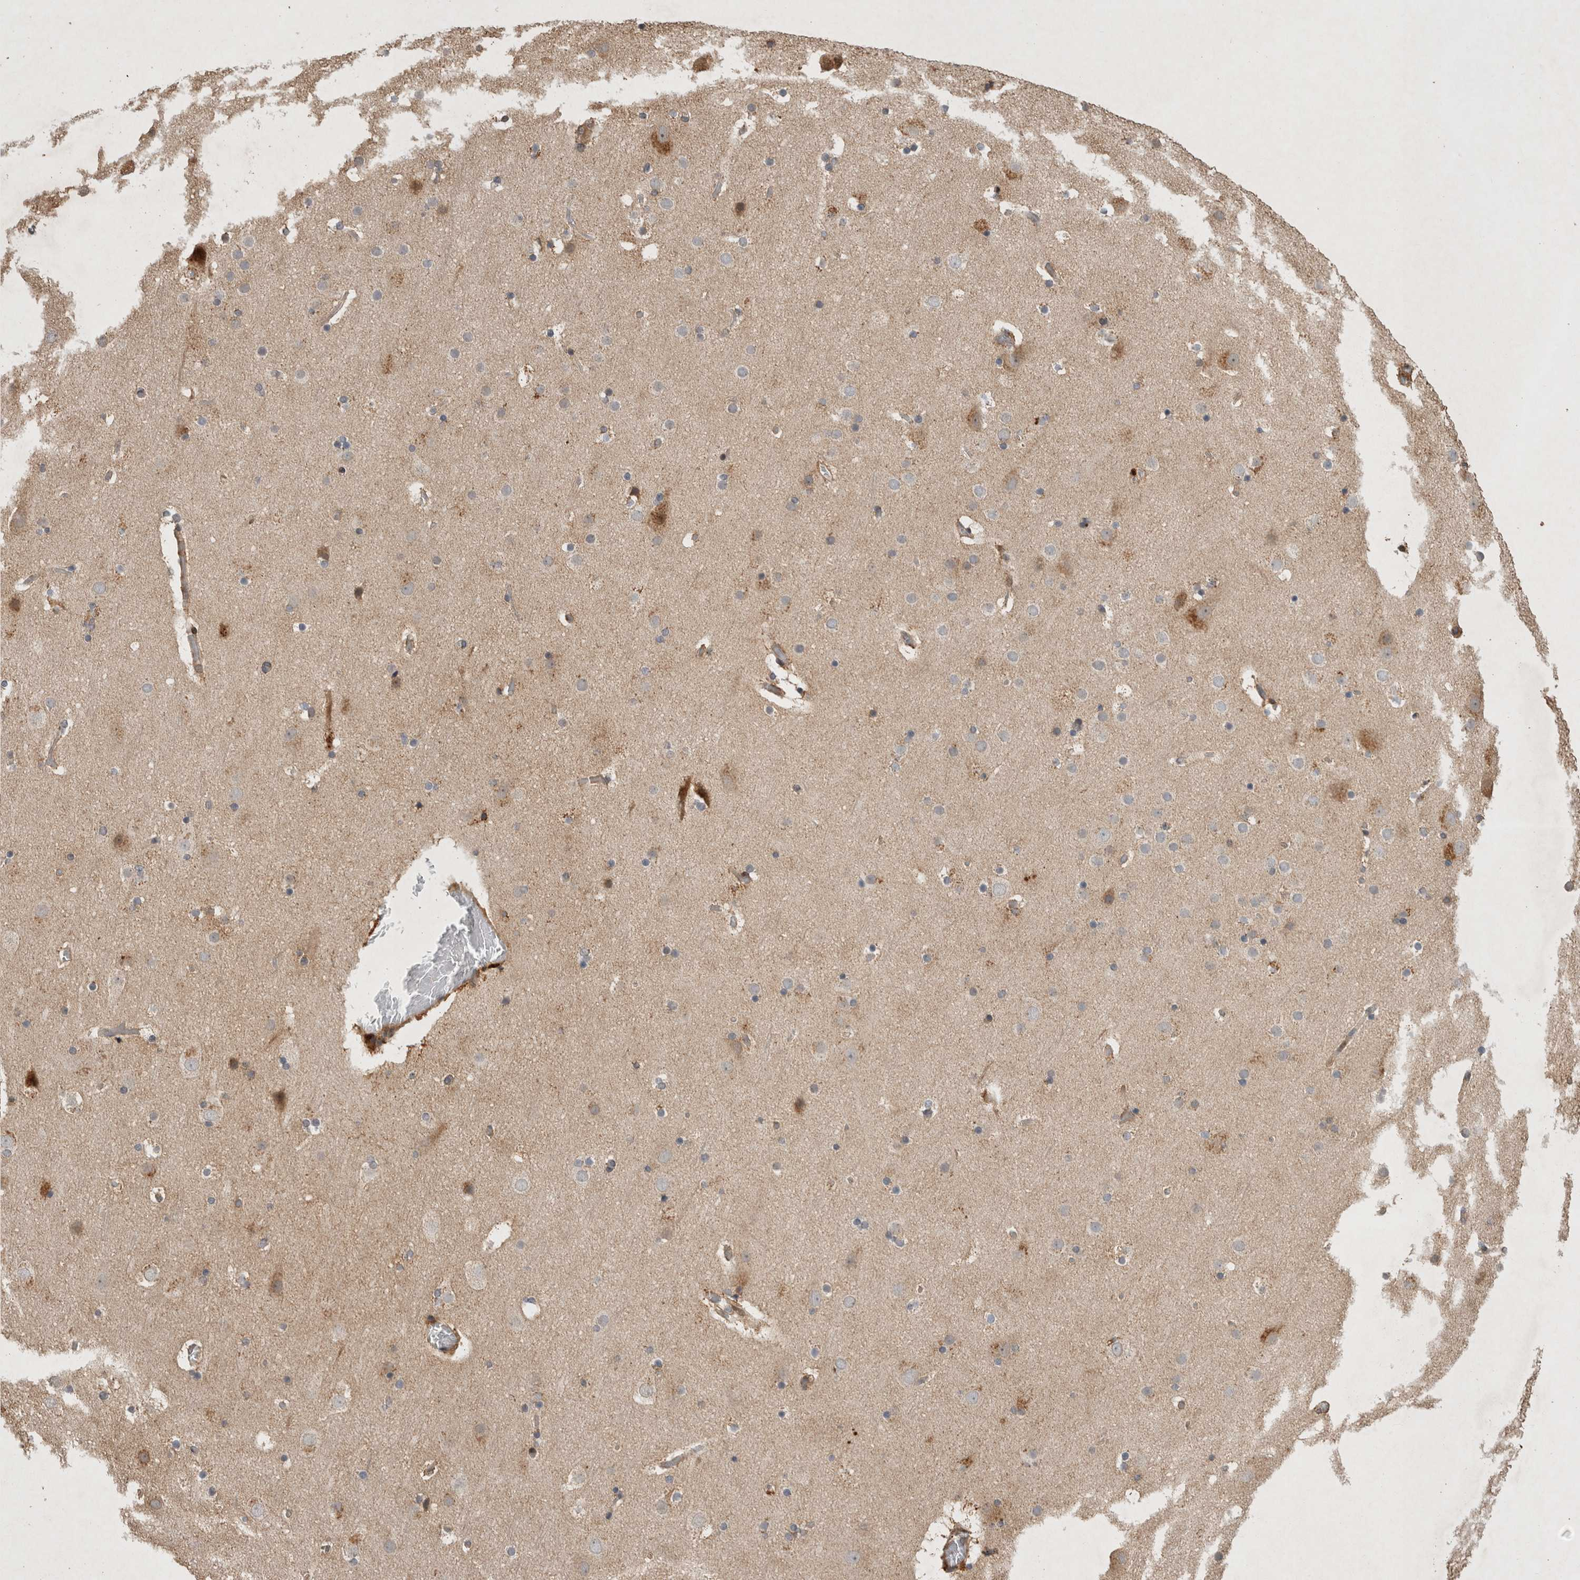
{"staining": {"intensity": "moderate", "quantity": ">75%", "location": "cytoplasmic/membranous"}, "tissue": "cerebral cortex", "cell_type": "Endothelial cells", "image_type": "normal", "snomed": [{"axis": "morphology", "description": "Normal tissue, NOS"}, {"axis": "topography", "description": "Cerebral cortex"}], "caption": "This is a photomicrograph of immunohistochemistry staining of benign cerebral cortex, which shows moderate expression in the cytoplasmic/membranous of endothelial cells.", "gene": "SERAC1", "patient": {"sex": "male", "age": 57}}